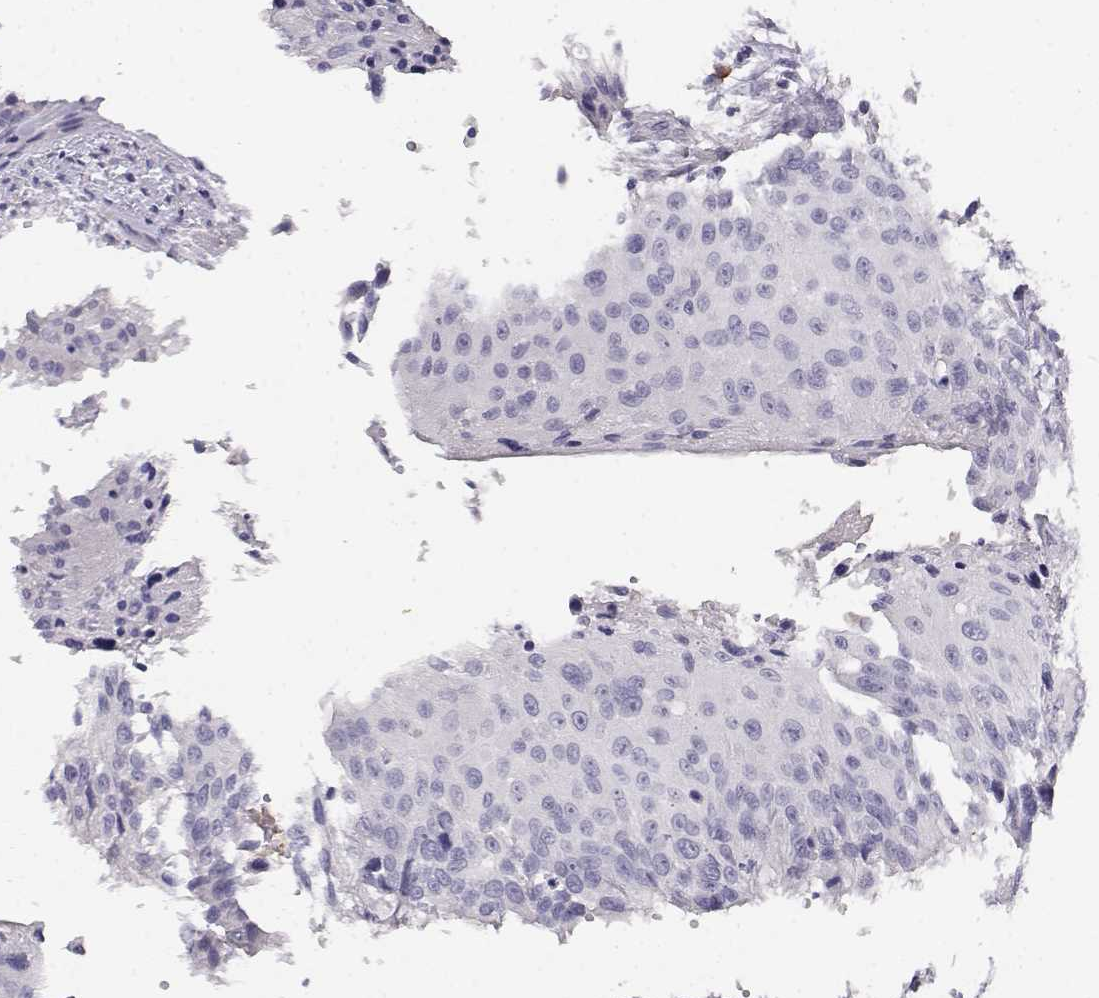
{"staining": {"intensity": "negative", "quantity": "none", "location": "none"}, "tissue": "urothelial cancer", "cell_type": "Tumor cells", "image_type": "cancer", "snomed": [{"axis": "morphology", "description": "Urothelial carcinoma, NOS"}, {"axis": "topography", "description": "Urinary bladder"}], "caption": "Tumor cells are negative for protein expression in human transitional cell carcinoma. (DAB IHC with hematoxylin counter stain).", "gene": "CDHR1", "patient": {"sex": "male", "age": 55}}